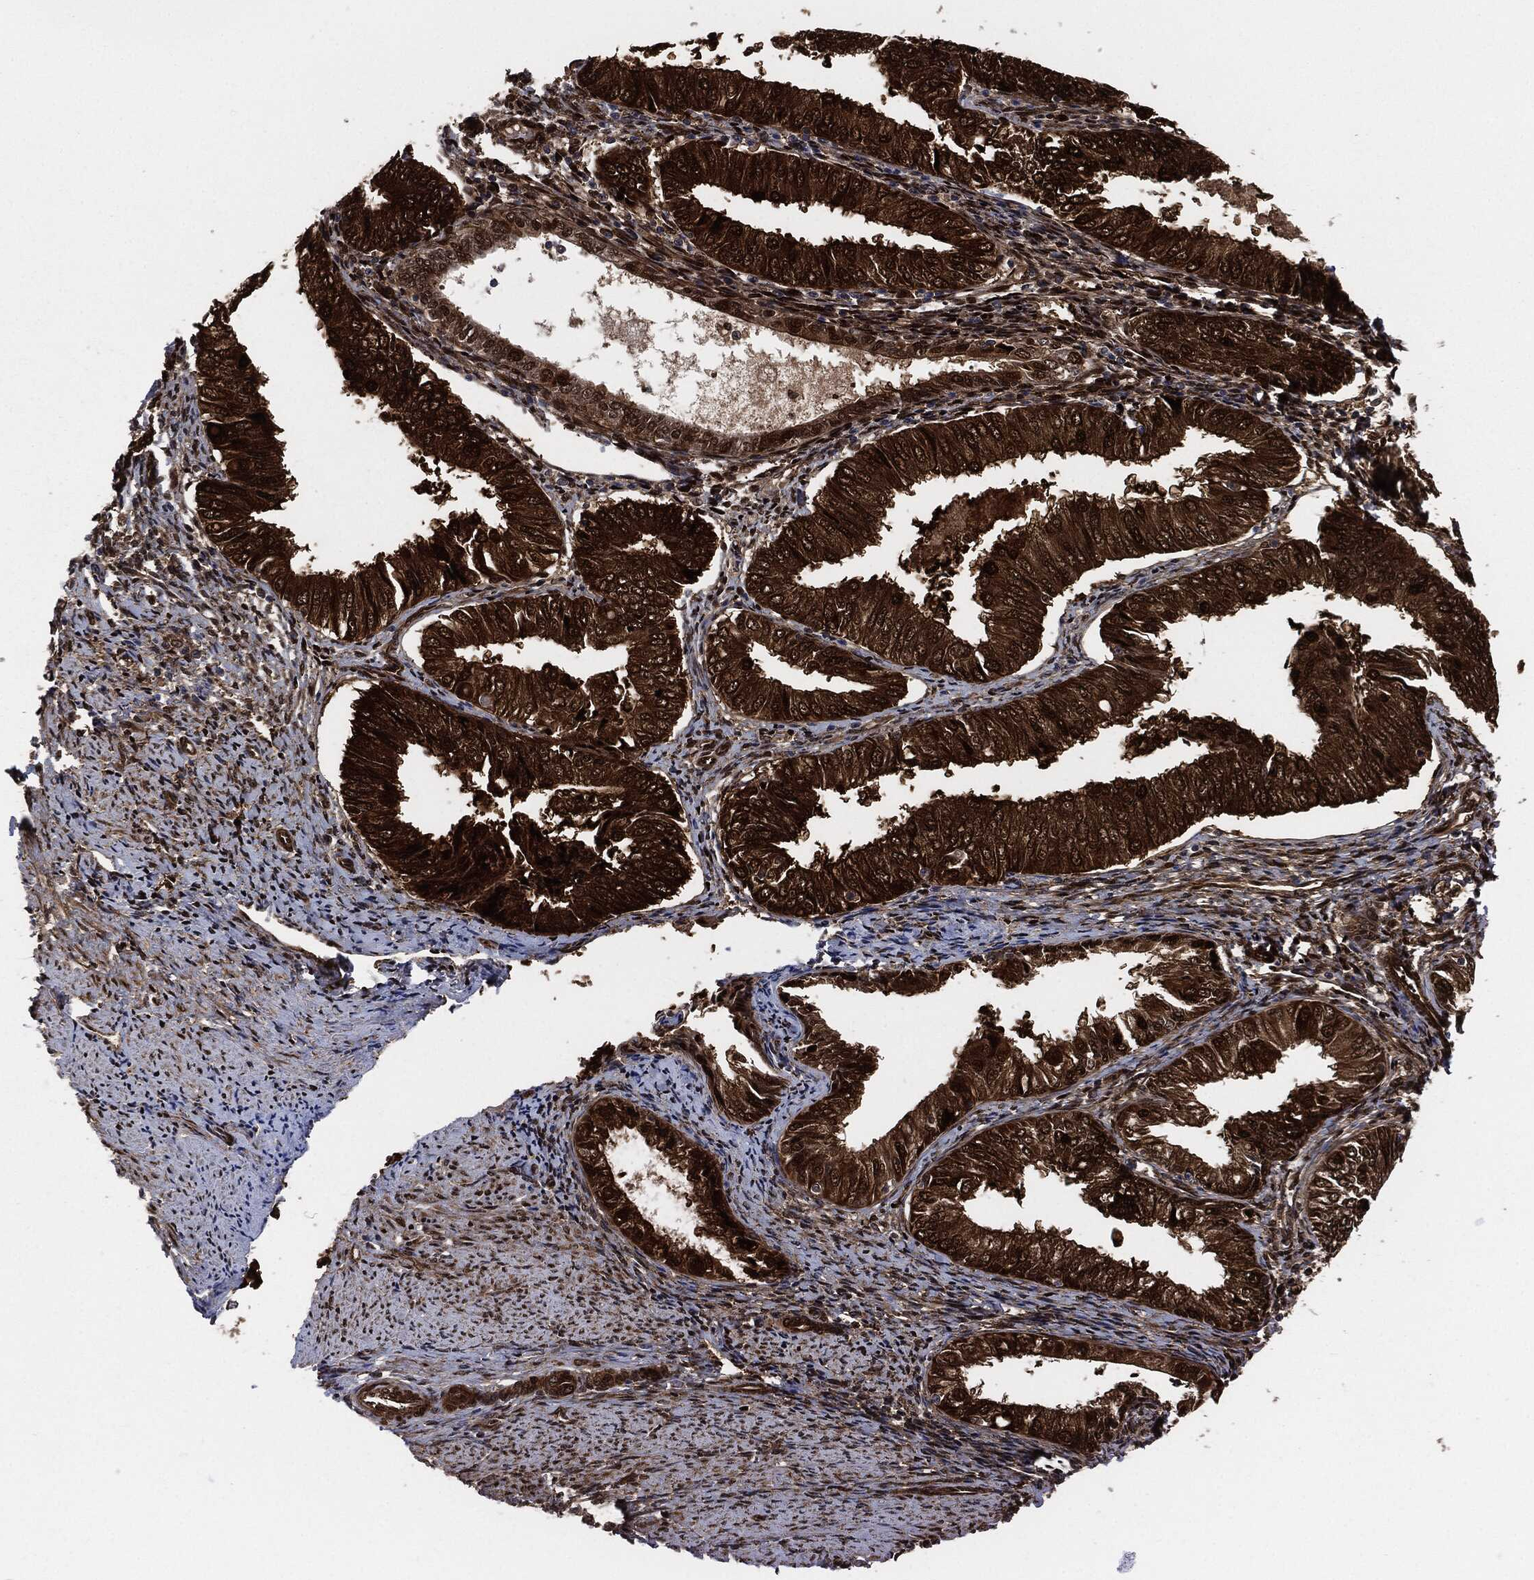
{"staining": {"intensity": "strong", "quantity": "25%-75%", "location": "cytoplasmic/membranous,nuclear"}, "tissue": "endometrial cancer", "cell_type": "Tumor cells", "image_type": "cancer", "snomed": [{"axis": "morphology", "description": "Adenocarcinoma, NOS"}, {"axis": "topography", "description": "Endometrium"}], "caption": "DAB immunohistochemical staining of adenocarcinoma (endometrial) reveals strong cytoplasmic/membranous and nuclear protein staining in approximately 25%-75% of tumor cells. The staining is performed using DAB (3,3'-diaminobenzidine) brown chromogen to label protein expression. The nuclei are counter-stained blue using hematoxylin.", "gene": "DCTN1", "patient": {"sex": "female", "age": 53}}